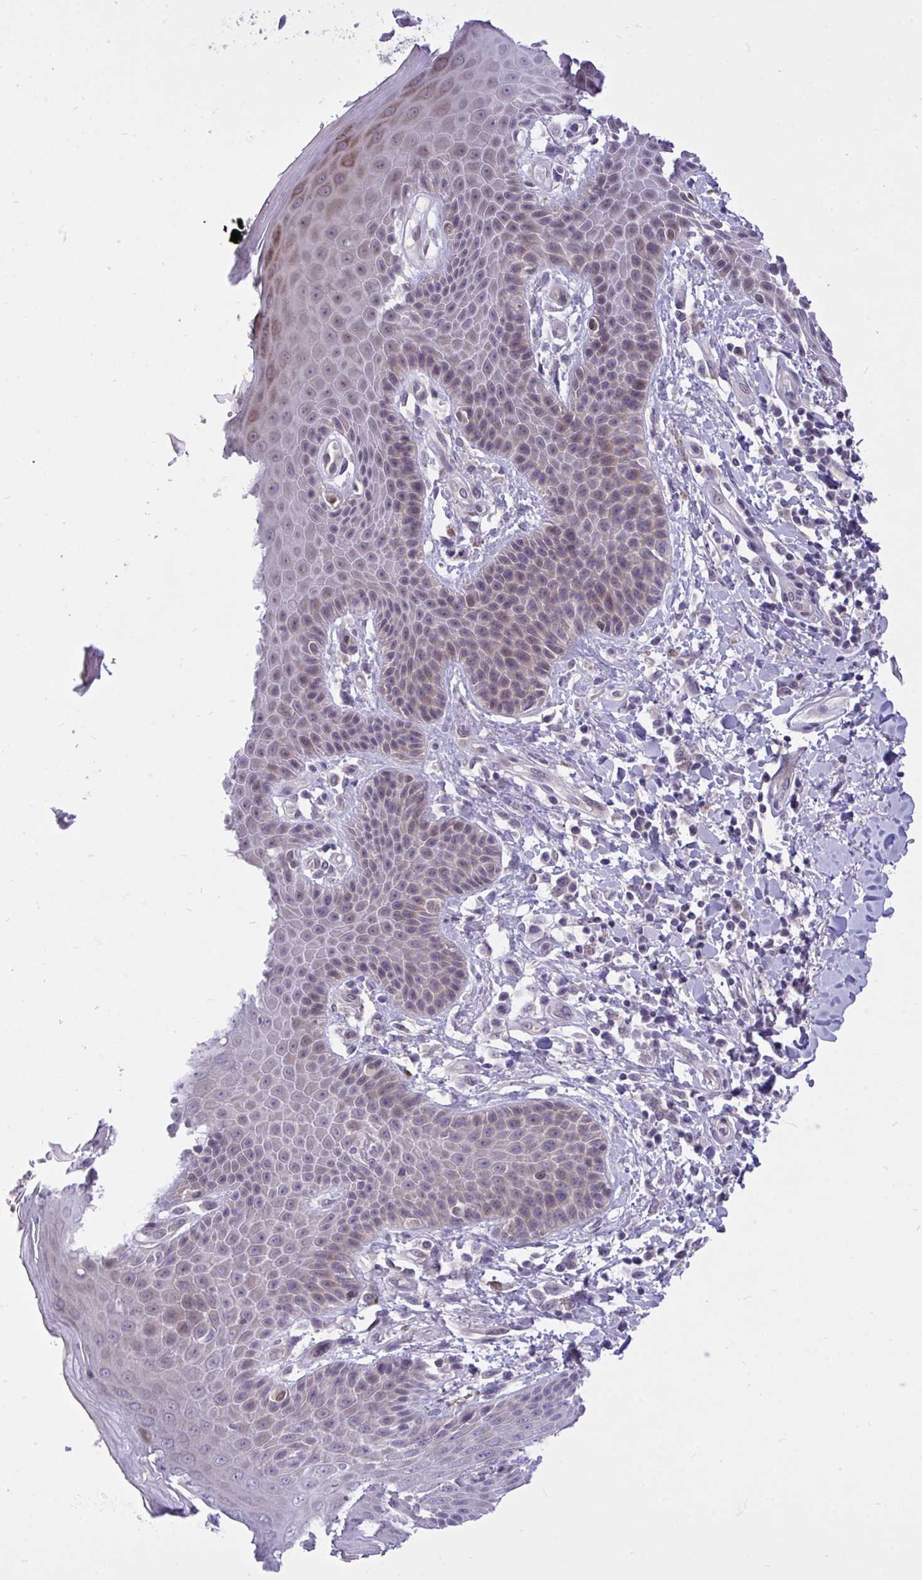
{"staining": {"intensity": "weak", "quantity": "25%-75%", "location": "cytoplasmic/membranous"}, "tissue": "skin", "cell_type": "Epidermal cells", "image_type": "normal", "snomed": [{"axis": "morphology", "description": "Normal tissue, NOS"}, {"axis": "topography", "description": "Anal"}, {"axis": "topography", "description": "Peripheral nerve tissue"}], "caption": "Protein staining of normal skin demonstrates weak cytoplasmic/membranous expression in about 25%-75% of epidermal cells.", "gene": "HMBOX1", "patient": {"sex": "male", "age": 51}}